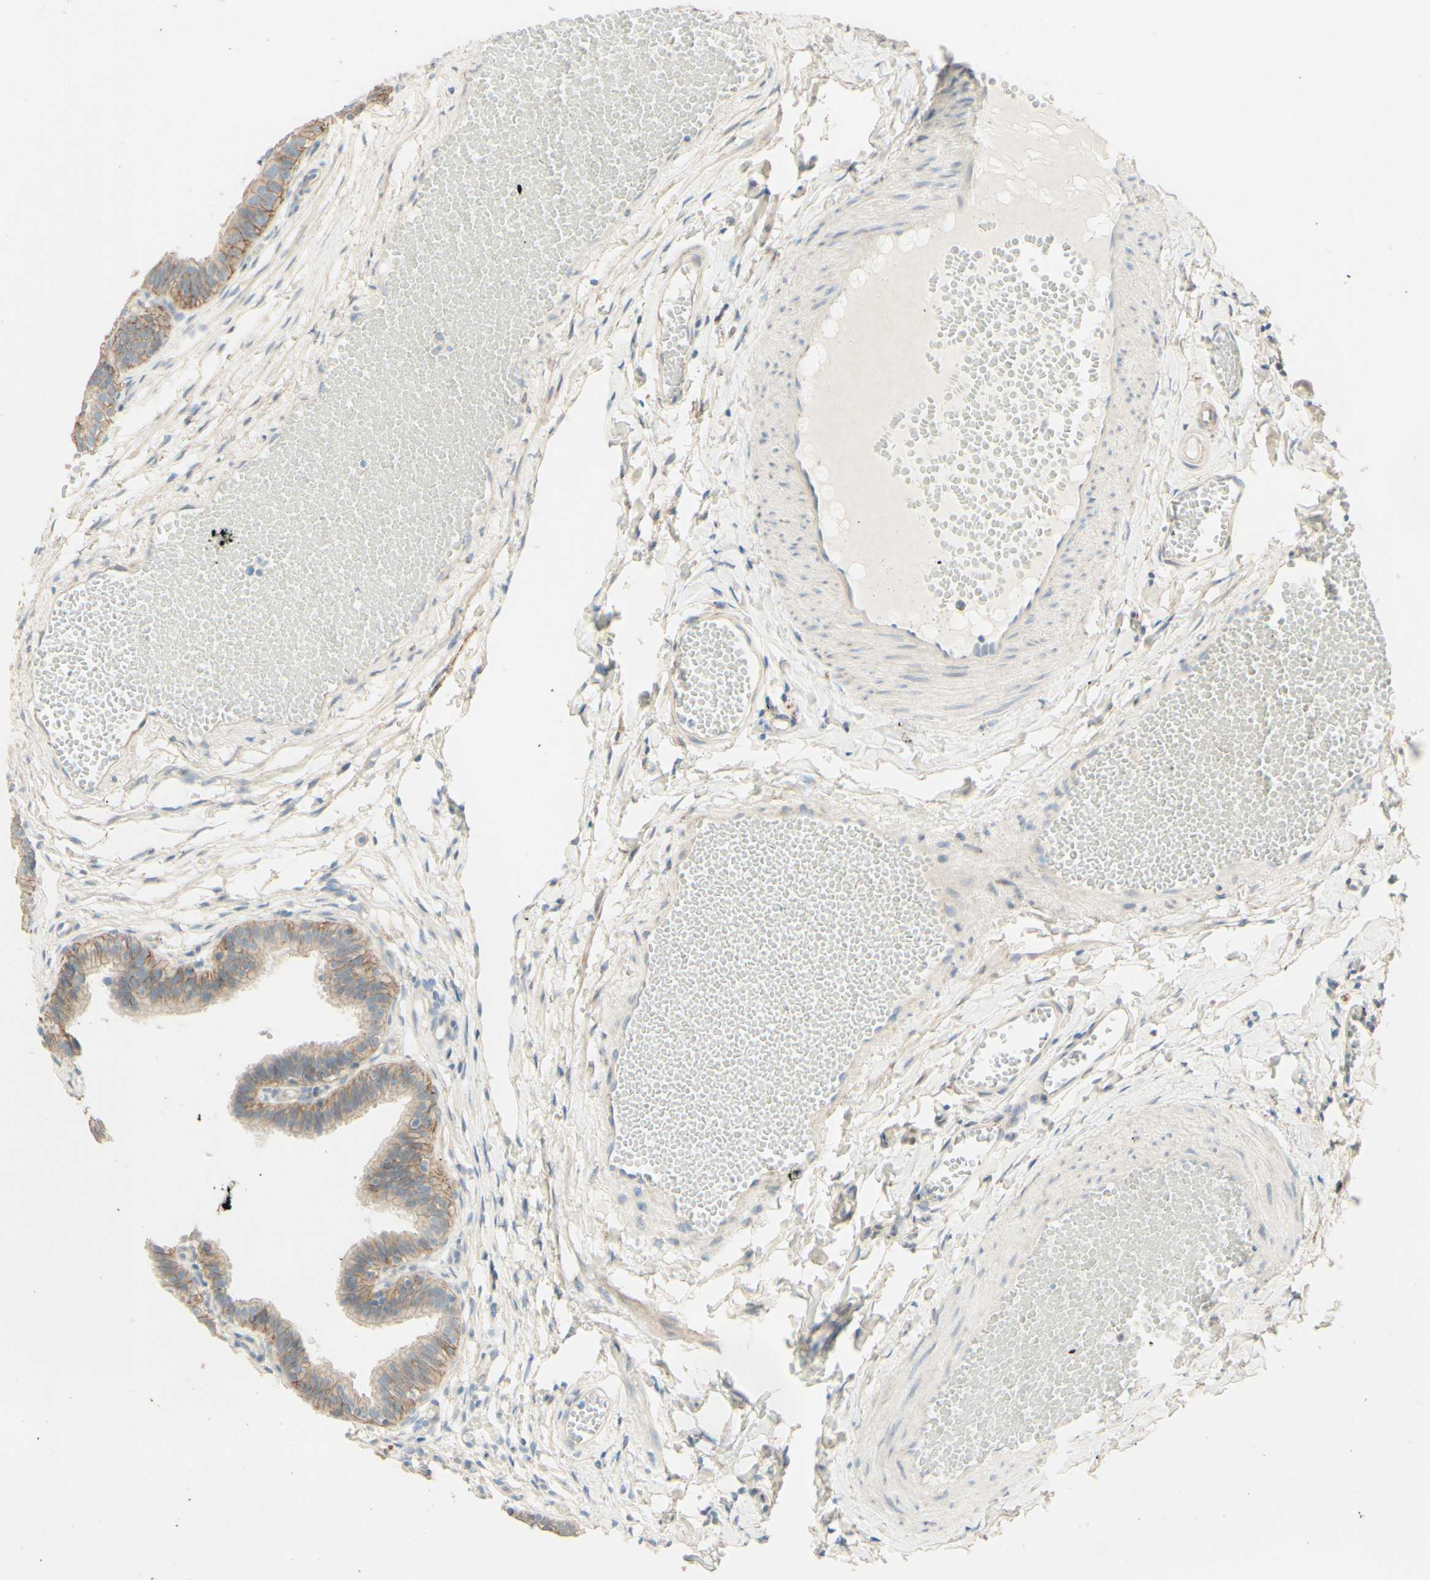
{"staining": {"intensity": "weak", "quantity": ">75%", "location": "cytoplasmic/membranous"}, "tissue": "fallopian tube", "cell_type": "Glandular cells", "image_type": "normal", "snomed": [{"axis": "morphology", "description": "Normal tissue, NOS"}, {"axis": "topography", "description": "Fallopian tube"}, {"axis": "topography", "description": "Placenta"}], "caption": "Immunohistochemistry (IHC) (DAB (3,3'-diaminobenzidine)) staining of normal fallopian tube shows weak cytoplasmic/membranous protein positivity in approximately >75% of glandular cells. (Brightfield microscopy of DAB IHC at high magnification).", "gene": "RNF149", "patient": {"sex": "female", "age": 34}}